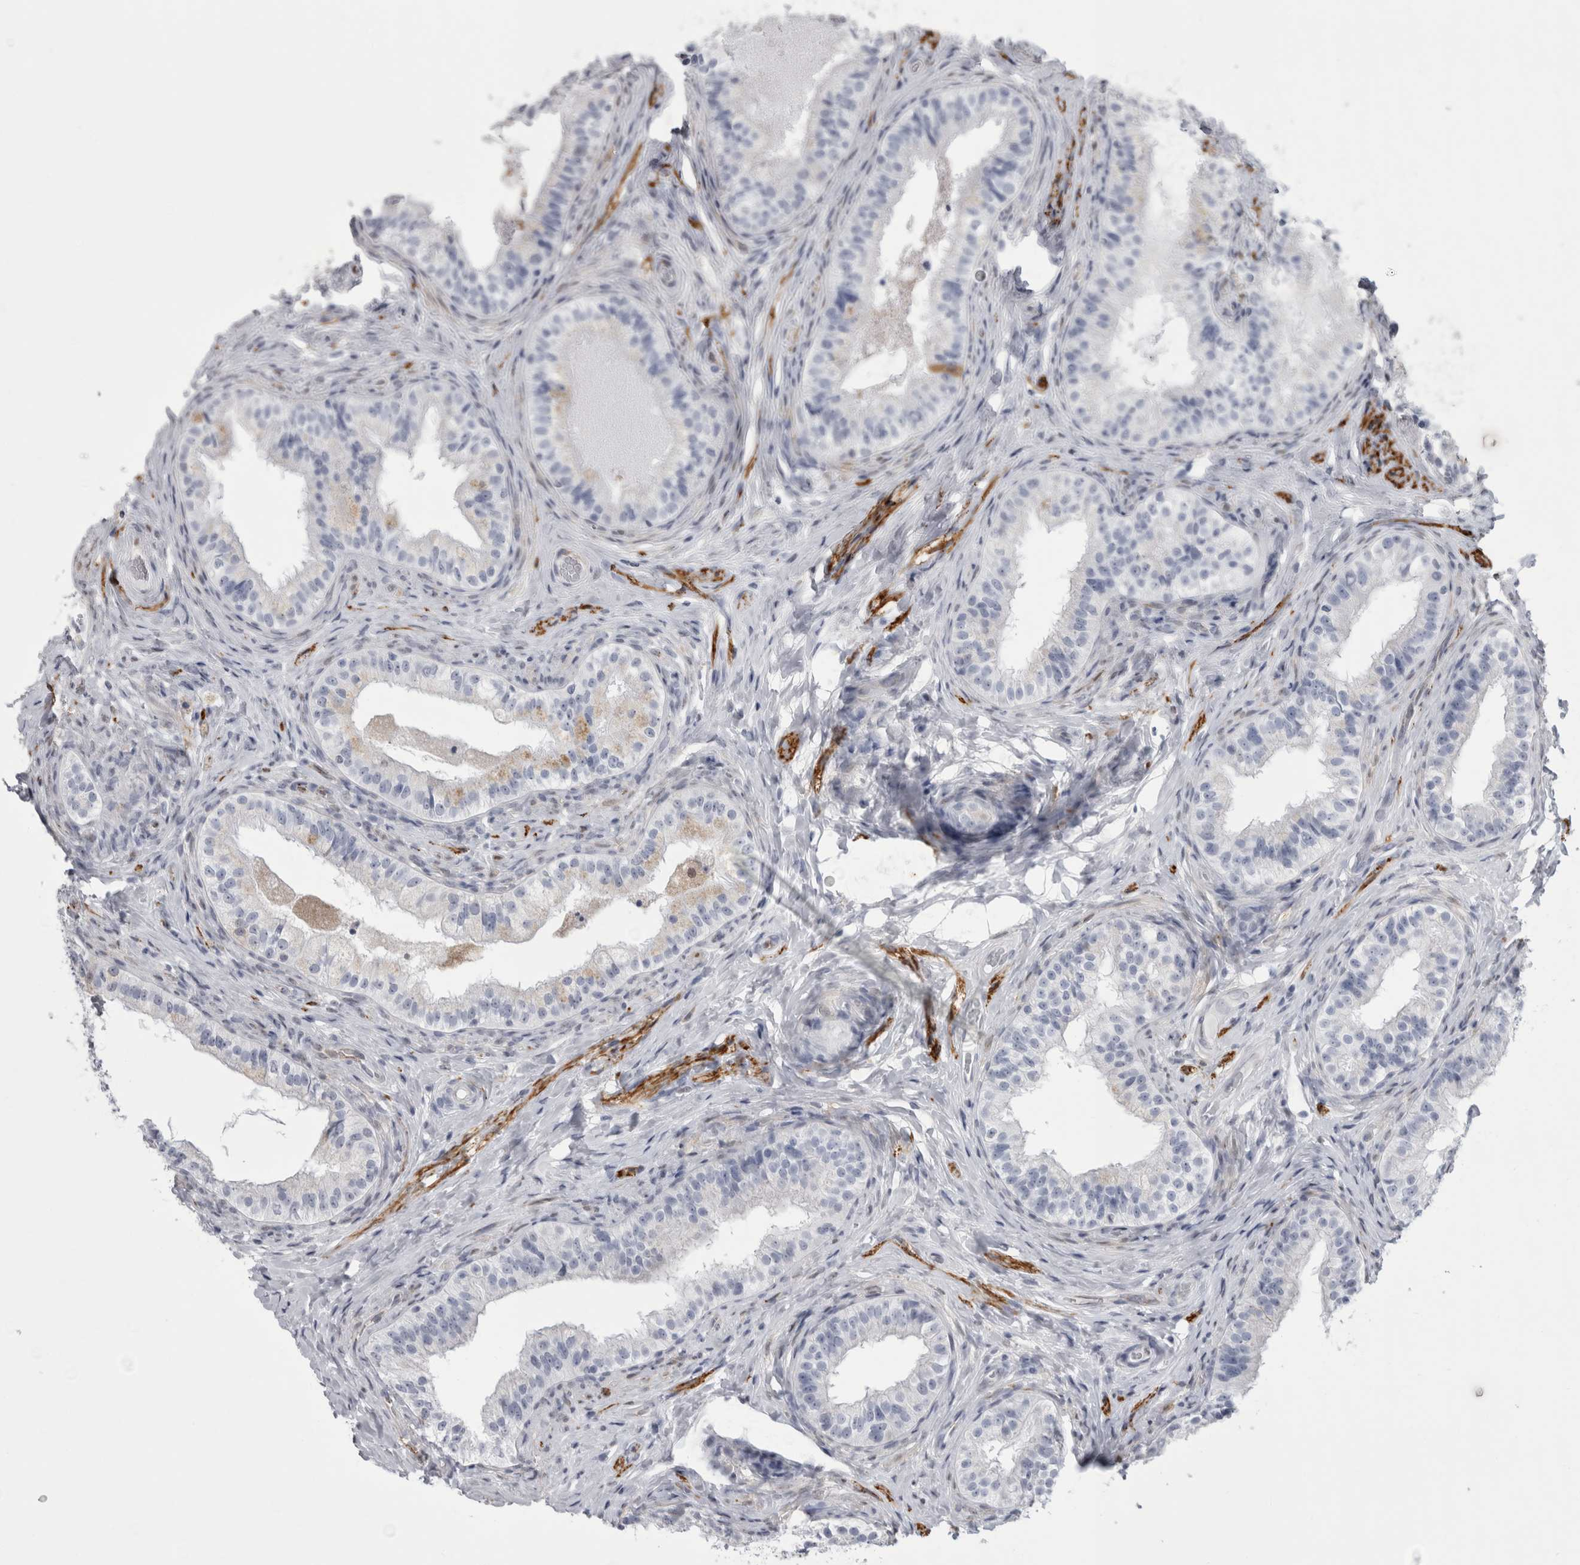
{"staining": {"intensity": "moderate", "quantity": "<25%", "location": "cytoplasmic/membranous"}, "tissue": "epididymis", "cell_type": "Glandular cells", "image_type": "normal", "snomed": [{"axis": "morphology", "description": "Normal tissue, NOS"}, {"axis": "topography", "description": "Epididymis"}], "caption": "Benign epididymis displays moderate cytoplasmic/membranous positivity in about <25% of glandular cells The staining is performed using DAB brown chromogen to label protein expression. The nuclei are counter-stained blue using hematoxylin..", "gene": "ACOT7", "patient": {"sex": "male", "age": 49}}